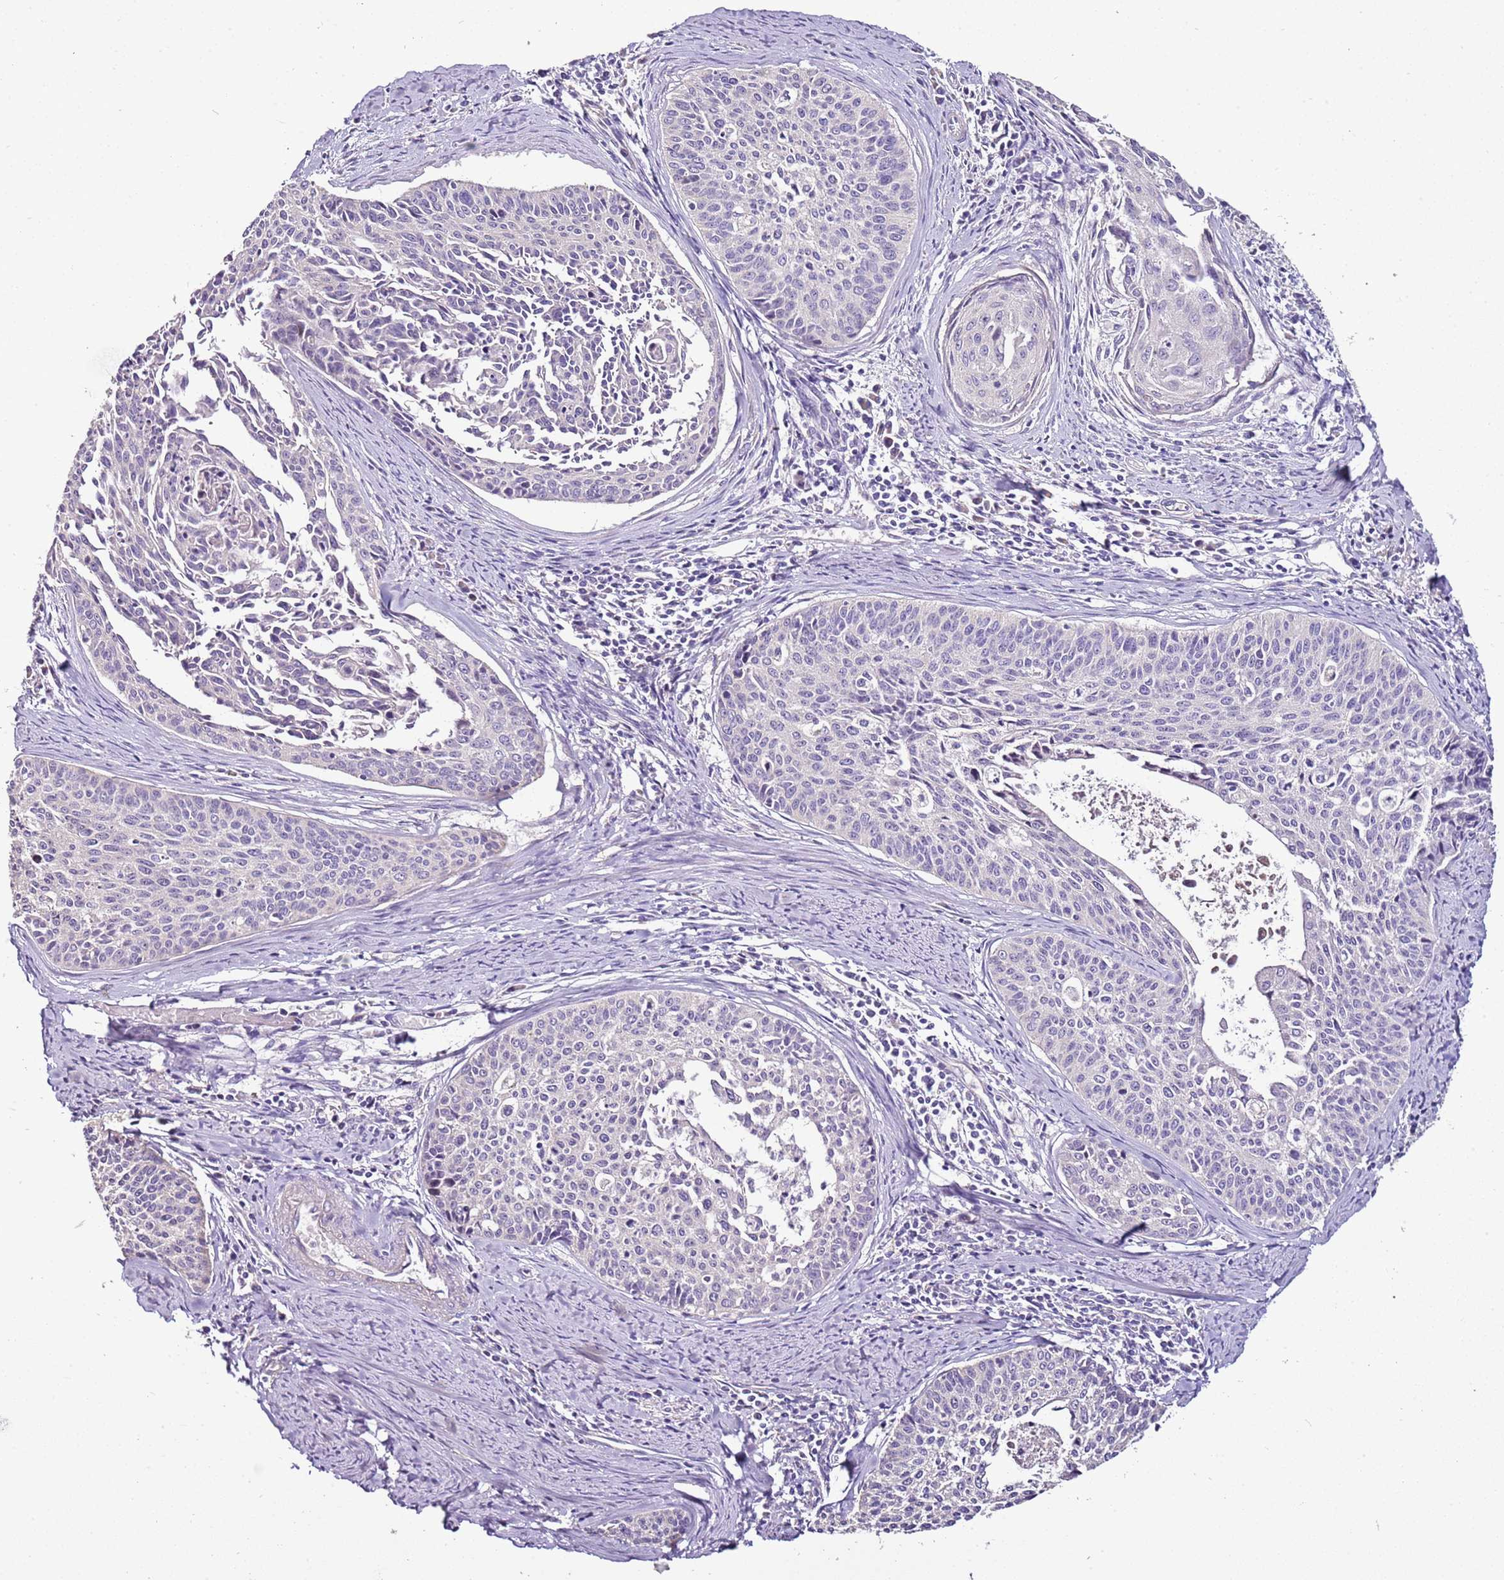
{"staining": {"intensity": "negative", "quantity": "none", "location": "none"}, "tissue": "cervical cancer", "cell_type": "Tumor cells", "image_type": "cancer", "snomed": [{"axis": "morphology", "description": "Squamous cell carcinoma, NOS"}, {"axis": "topography", "description": "Cervix"}], "caption": "Protein analysis of cervical cancer exhibits no significant staining in tumor cells. (Brightfield microscopy of DAB IHC at high magnification).", "gene": "FAM20A", "patient": {"sex": "female", "age": 55}}